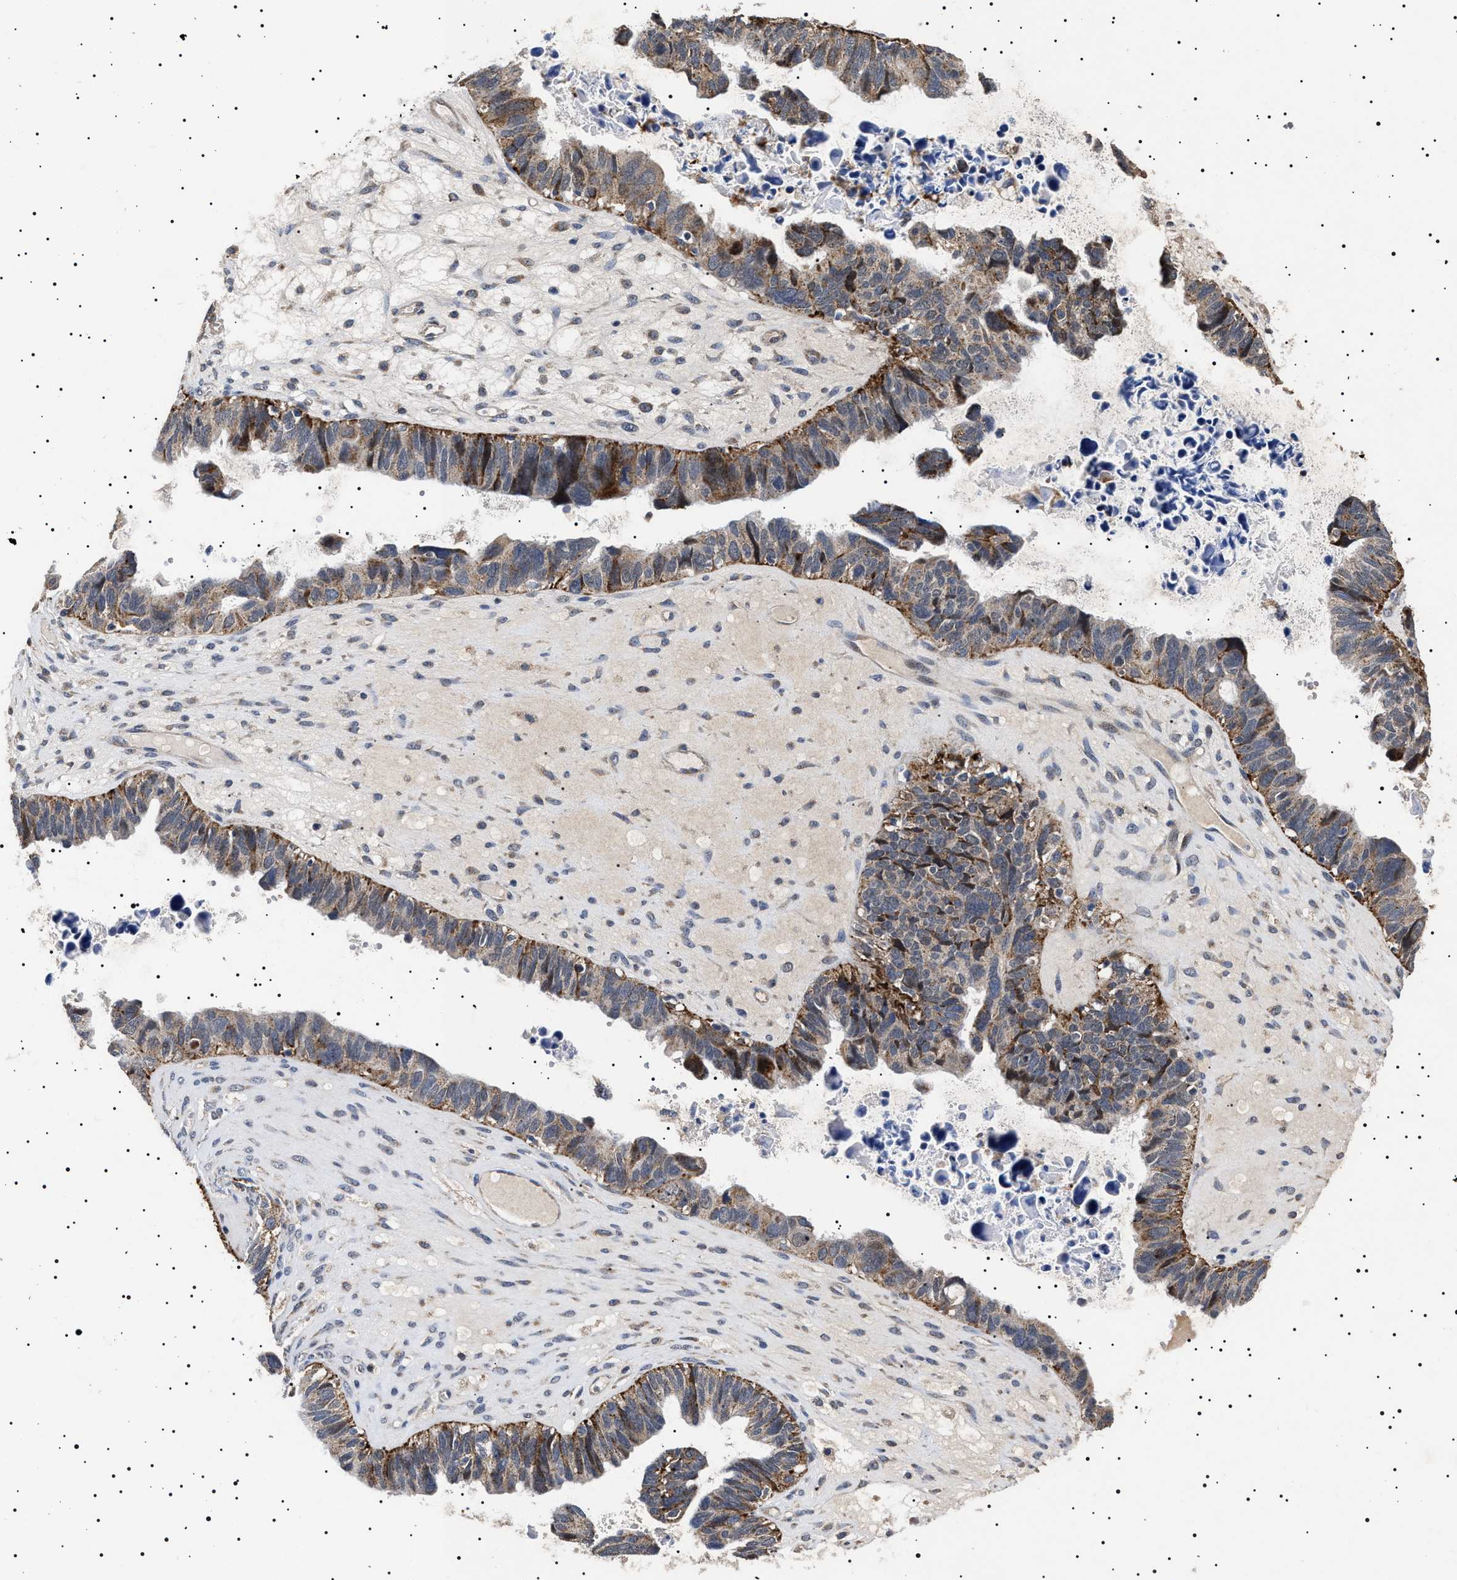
{"staining": {"intensity": "weak", "quantity": ">75%", "location": "cytoplasmic/membranous"}, "tissue": "ovarian cancer", "cell_type": "Tumor cells", "image_type": "cancer", "snomed": [{"axis": "morphology", "description": "Cystadenocarcinoma, serous, NOS"}, {"axis": "topography", "description": "Ovary"}], "caption": "High-power microscopy captured an IHC micrograph of ovarian serous cystadenocarcinoma, revealing weak cytoplasmic/membranous staining in about >75% of tumor cells.", "gene": "RAB34", "patient": {"sex": "female", "age": 79}}